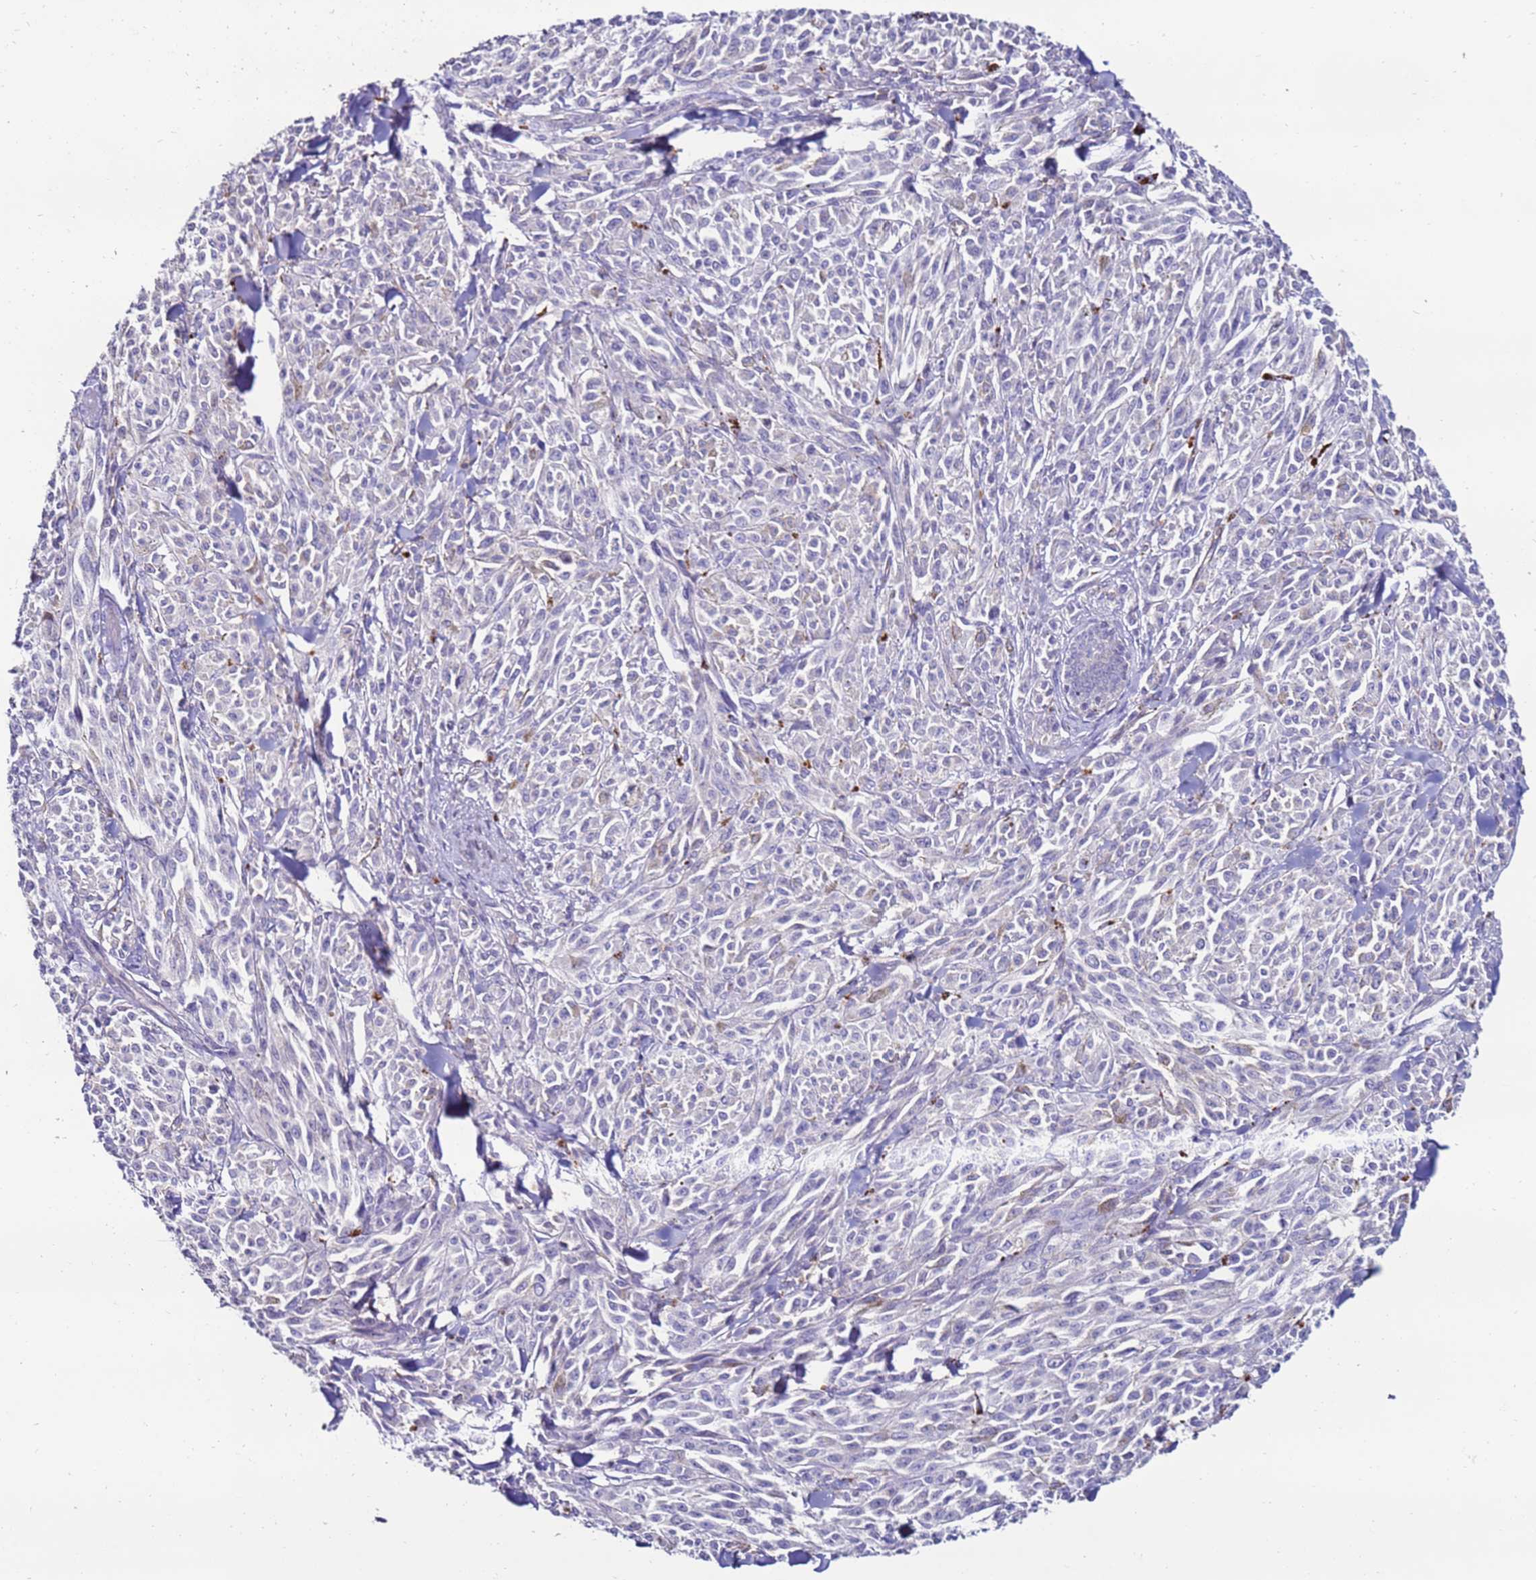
{"staining": {"intensity": "negative", "quantity": "none", "location": "none"}, "tissue": "melanoma", "cell_type": "Tumor cells", "image_type": "cancer", "snomed": [{"axis": "morphology", "description": "Malignant melanoma, NOS"}, {"axis": "topography", "description": "Skin"}], "caption": "Melanoma was stained to show a protein in brown. There is no significant positivity in tumor cells.", "gene": "CLEC4M", "patient": {"sex": "female", "age": 52}}